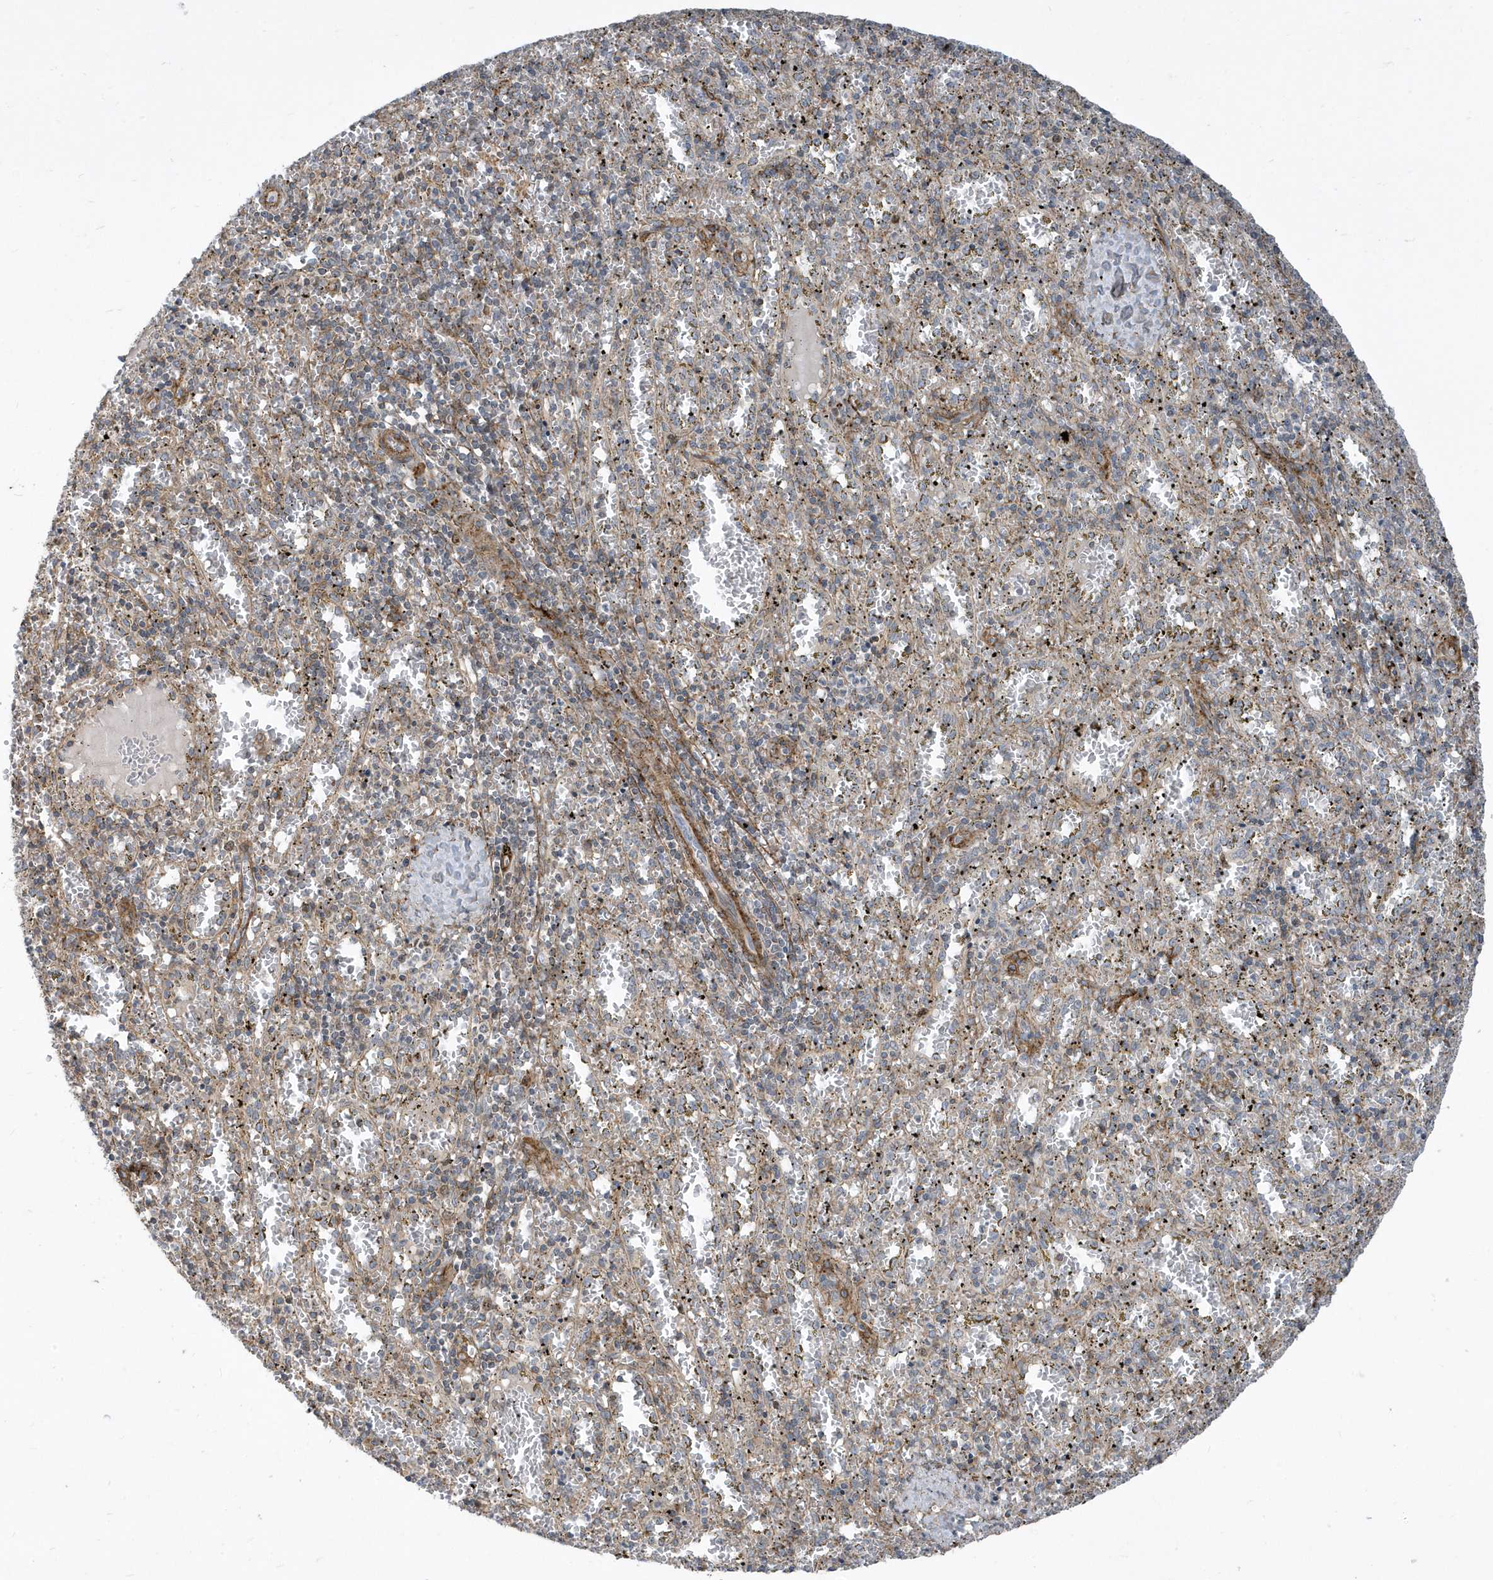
{"staining": {"intensity": "negative", "quantity": "none", "location": "none"}, "tissue": "spleen", "cell_type": "Cells in red pulp", "image_type": "normal", "snomed": [{"axis": "morphology", "description": "Normal tissue, NOS"}, {"axis": "topography", "description": "Spleen"}], "caption": "Protein analysis of benign spleen reveals no significant staining in cells in red pulp.", "gene": "HRH4", "patient": {"sex": "male", "age": 11}}